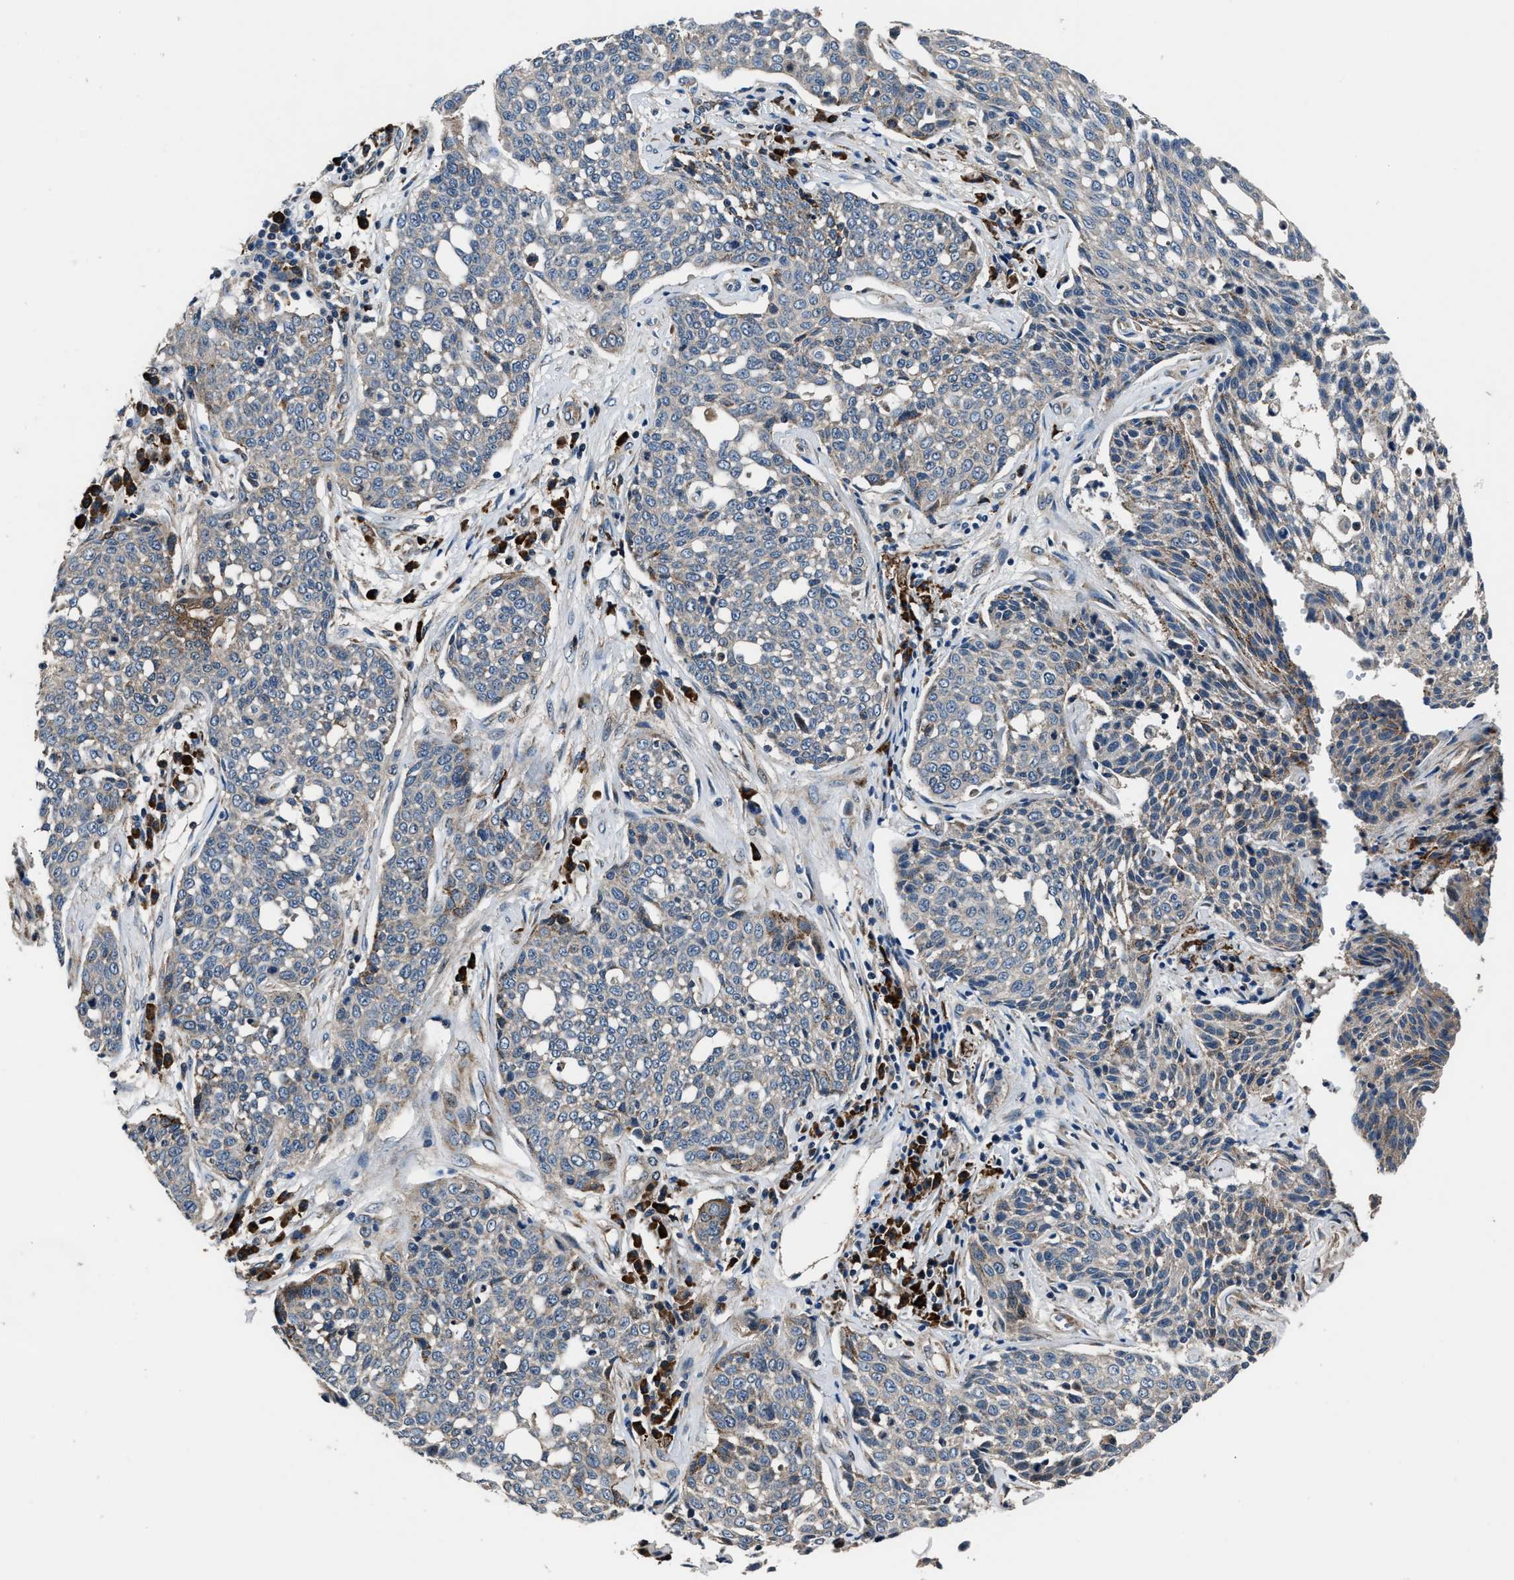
{"staining": {"intensity": "moderate", "quantity": "<25%", "location": "cytoplasmic/membranous"}, "tissue": "cervical cancer", "cell_type": "Tumor cells", "image_type": "cancer", "snomed": [{"axis": "morphology", "description": "Squamous cell carcinoma, NOS"}, {"axis": "topography", "description": "Cervix"}], "caption": "The histopathology image exhibits staining of cervical cancer (squamous cell carcinoma), revealing moderate cytoplasmic/membranous protein expression (brown color) within tumor cells.", "gene": "IMPDH2", "patient": {"sex": "female", "age": 34}}